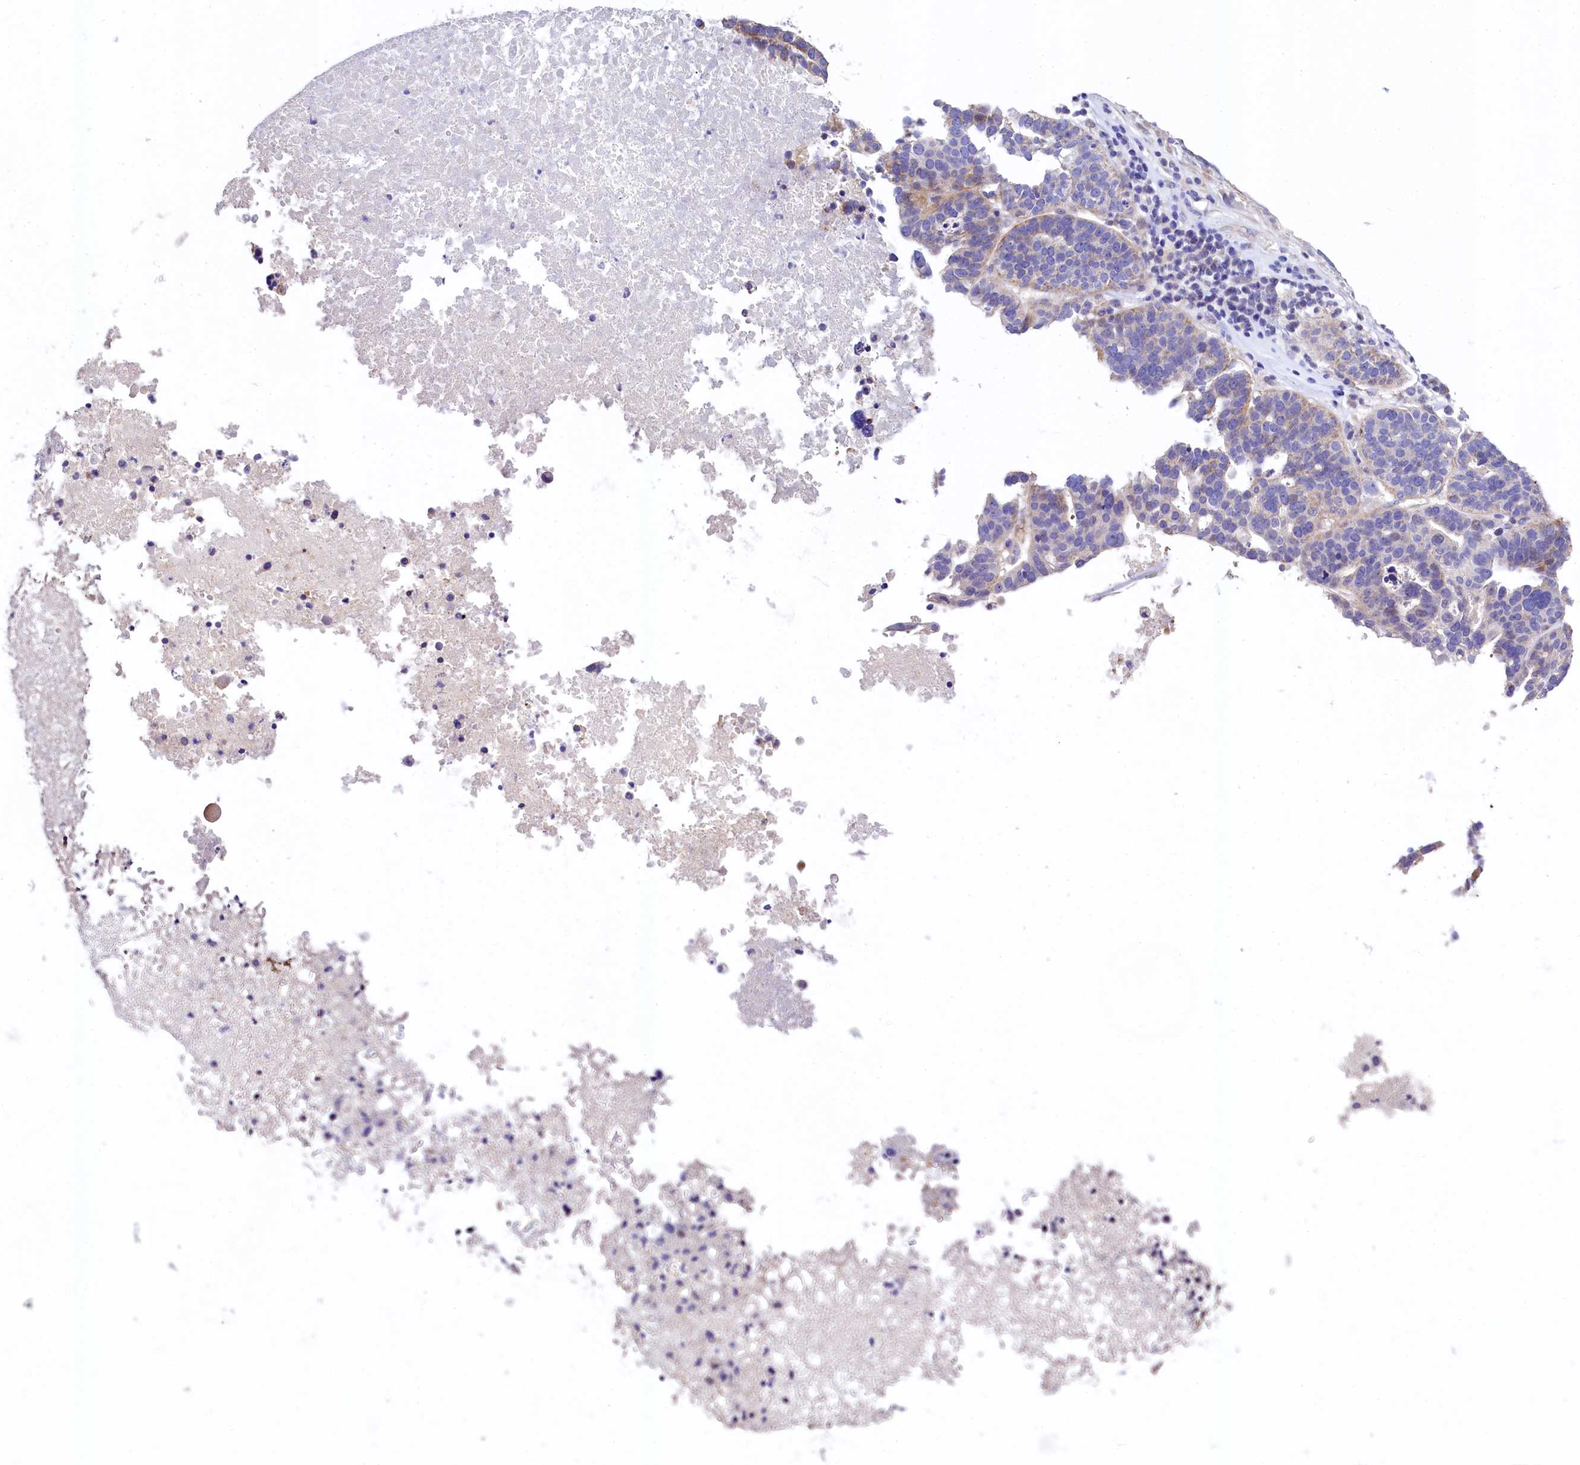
{"staining": {"intensity": "weak", "quantity": "<25%", "location": "cytoplasmic/membranous"}, "tissue": "ovarian cancer", "cell_type": "Tumor cells", "image_type": "cancer", "snomed": [{"axis": "morphology", "description": "Cystadenocarcinoma, serous, NOS"}, {"axis": "topography", "description": "Ovary"}], "caption": "Ovarian cancer (serous cystadenocarcinoma) stained for a protein using IHC shows no staining tumor cells.", "gene": "FXYD6", "patient": {"sex": "female", "age": 59}}